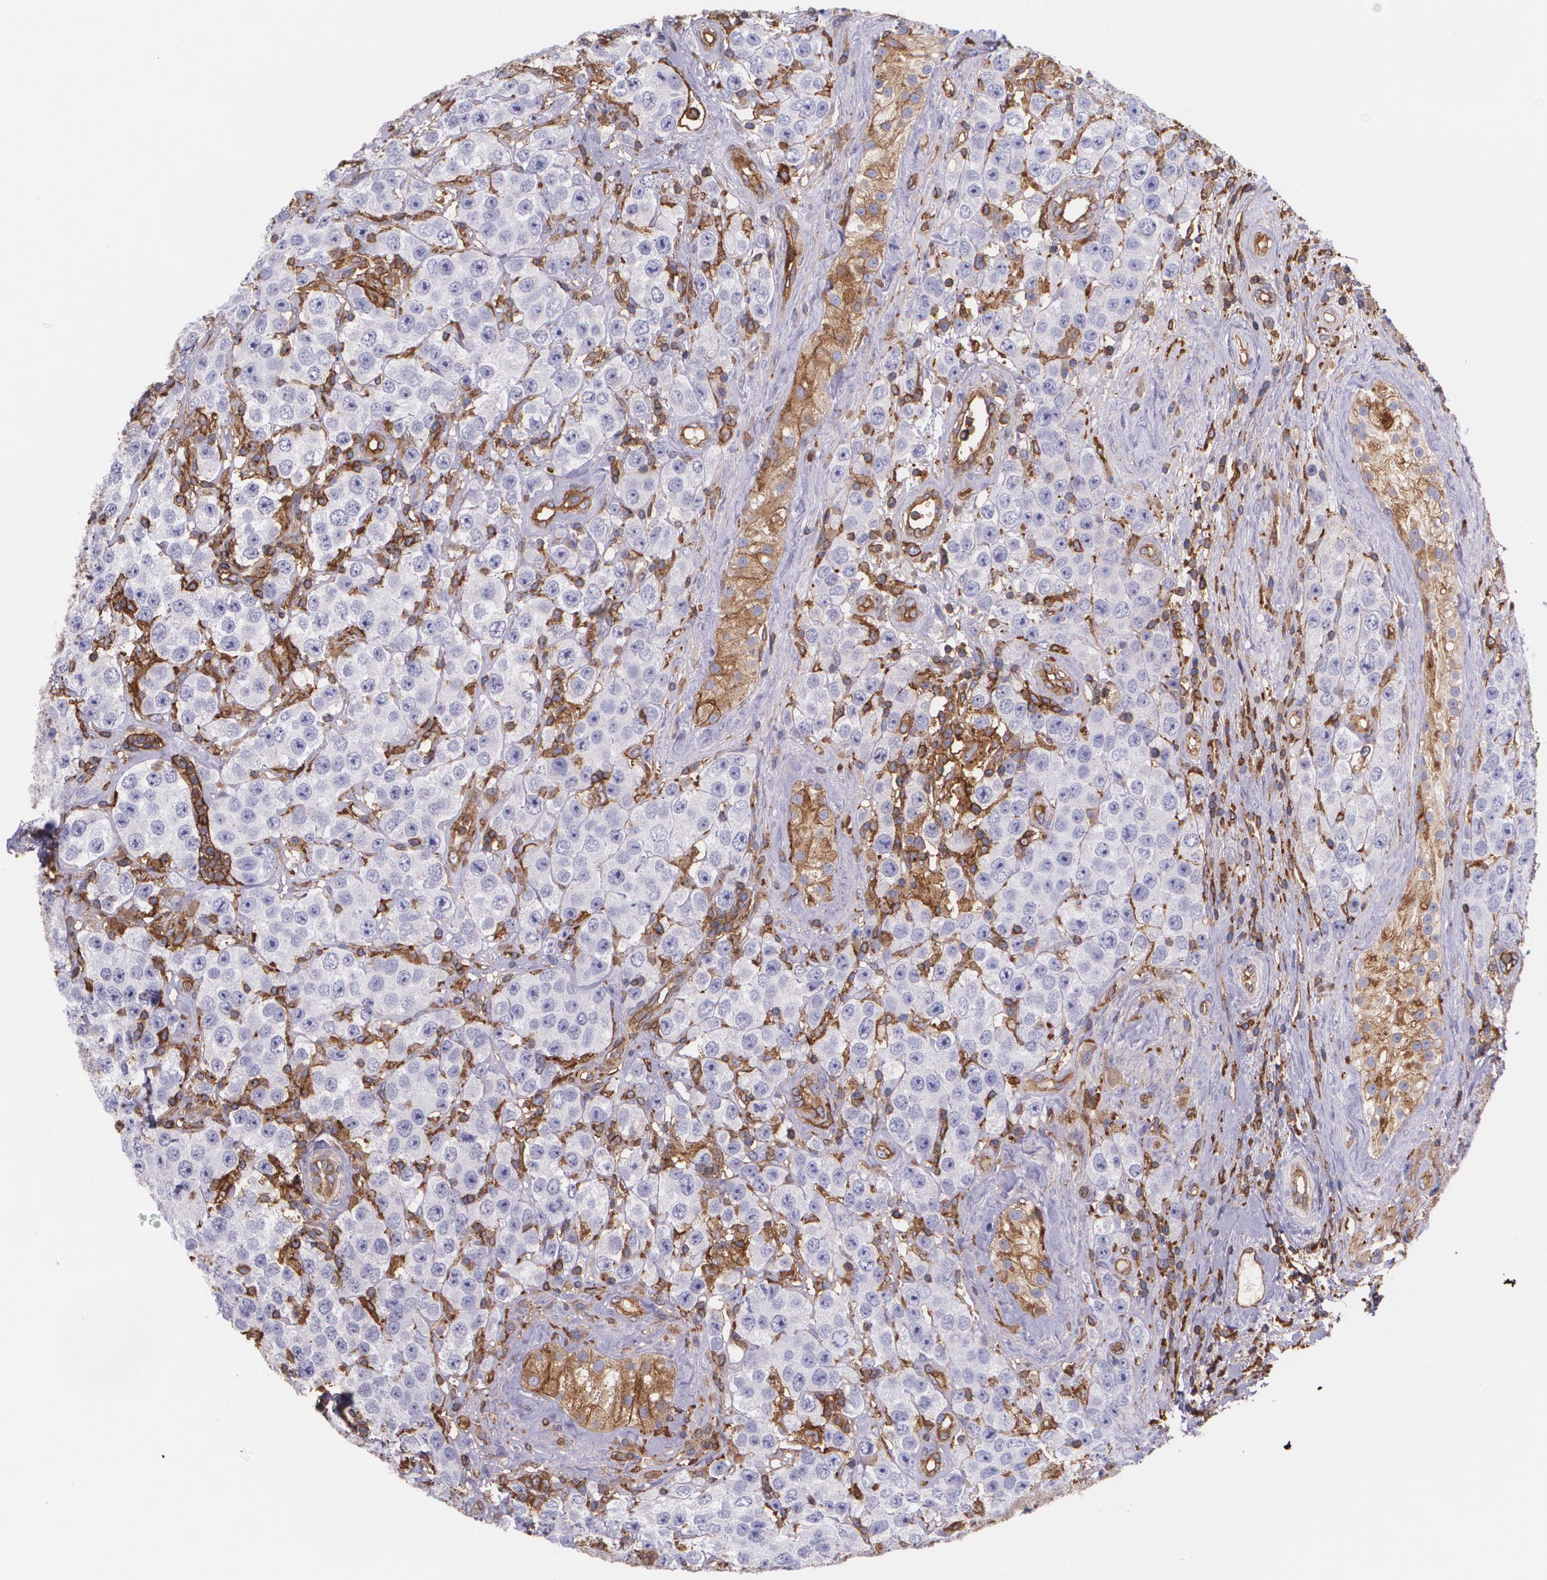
{"staining": {"intensity": "negative", "quantity": "none", "location": "none"}, "tissue": "testis cancer", "cell_type": "Tumor cells", "image_type": "cancer", "snomed": [{"axis": "morphology", "description": "Seminoma, NOS"}, {"axis": "topography", "description": "Testis"}], "caption": "High power microscopy image of an immunohistochemistry image of testis cancer (seminoma), revealing no significant staining in tumor cells.", "gene": "B2M", "patient": {"sex": "male", "age": 52}}